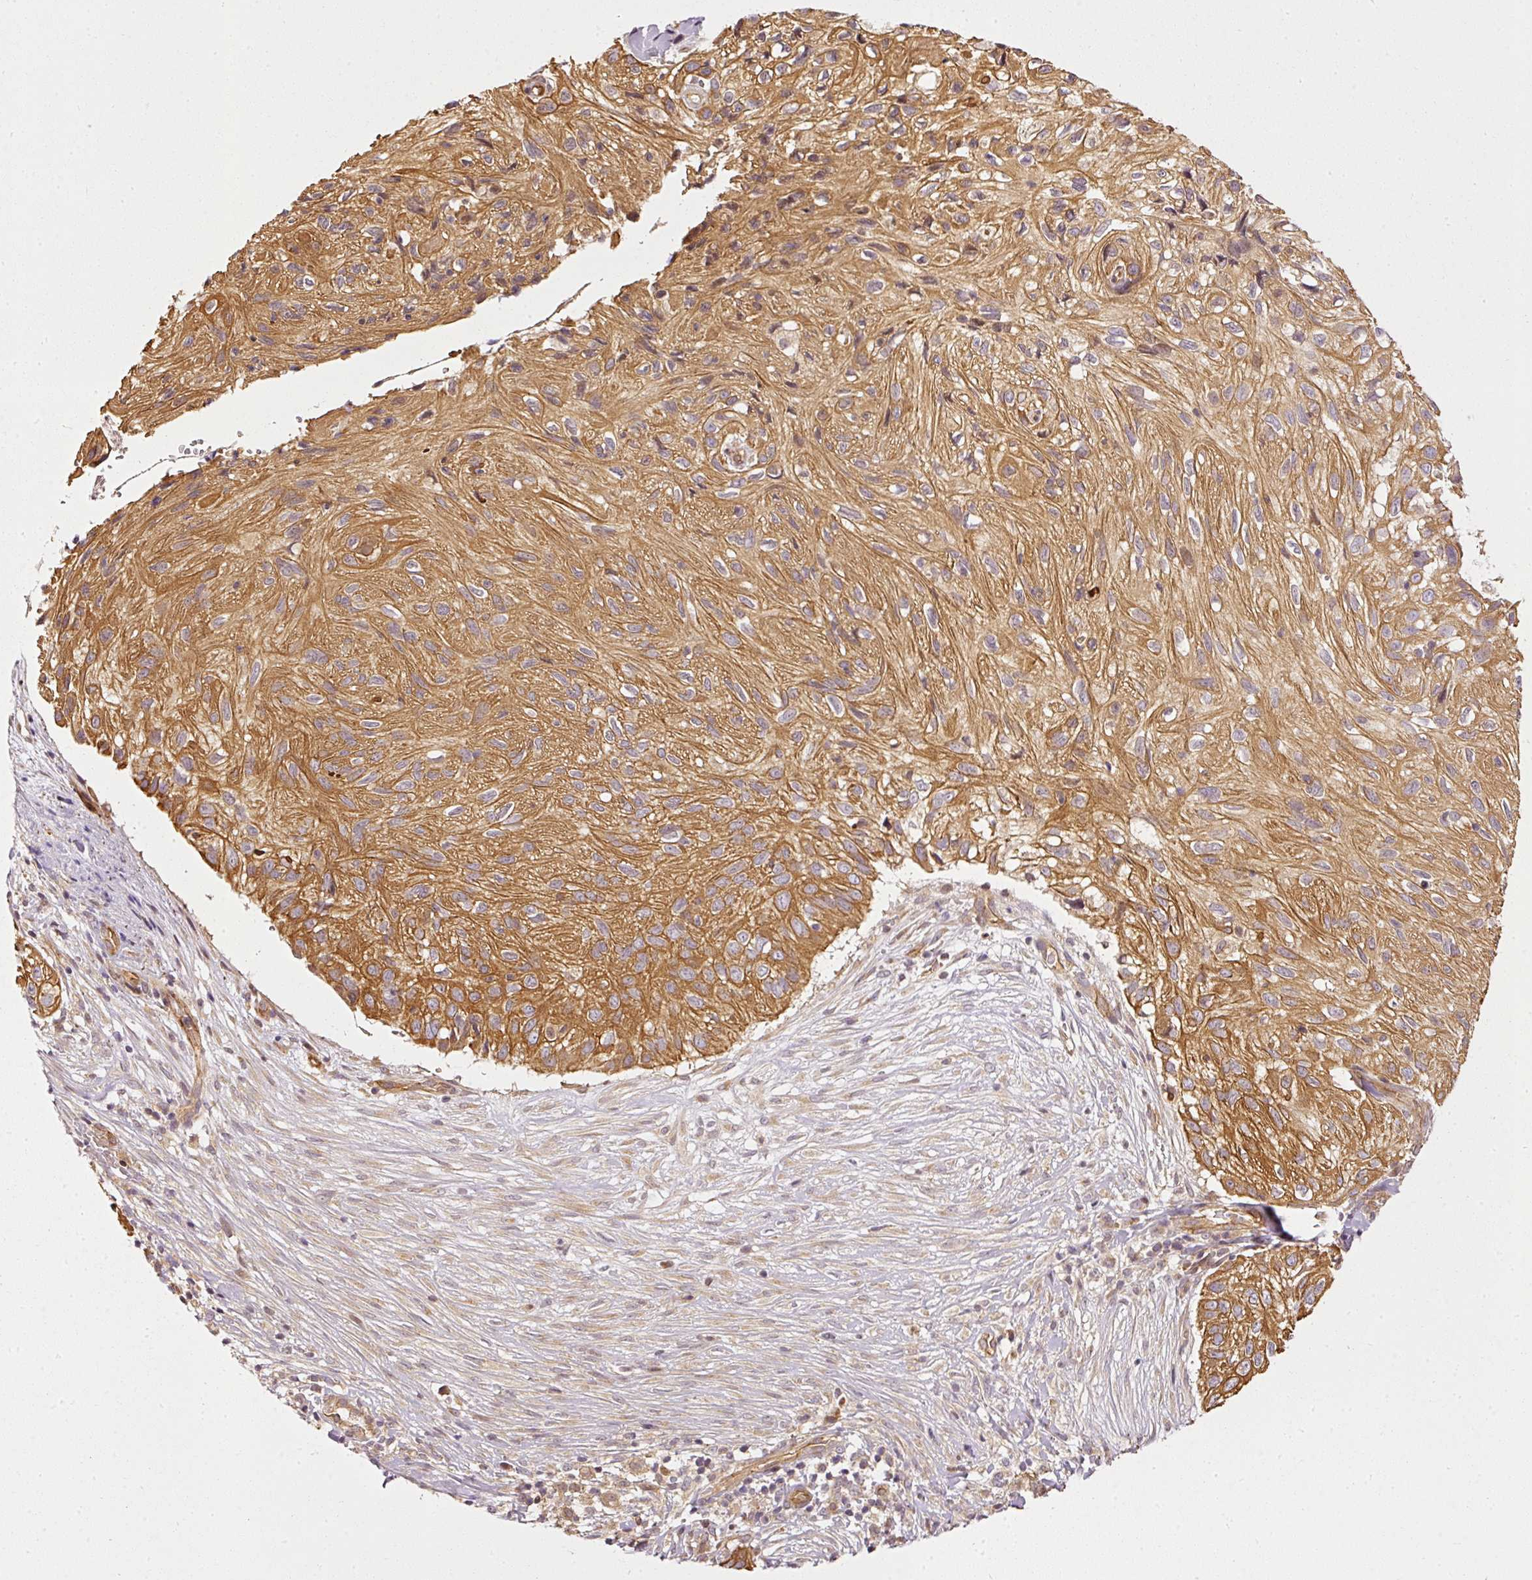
{"staining": {"intensity": "strong", "quantity": ">75%", "location": "cytoplasmic/membranous"}, "tissue": "skin cancer", "cell_type": "Tumor cells", "image_type": "cancer", "snomed": [{"axis": "morphology", "description": "Squamous cell carcinoma, NOS"}, {"axis": "topography", "description": "Skin"}], "caption": "Protein expression by immunohistochemistry shows strong cytoplasmic/membranous positivity in about >75% of tumor cells in skin squamous cell carcinoma.", "gene": "MIF4GD", "patient": {"sex": "male", "age": 82}}